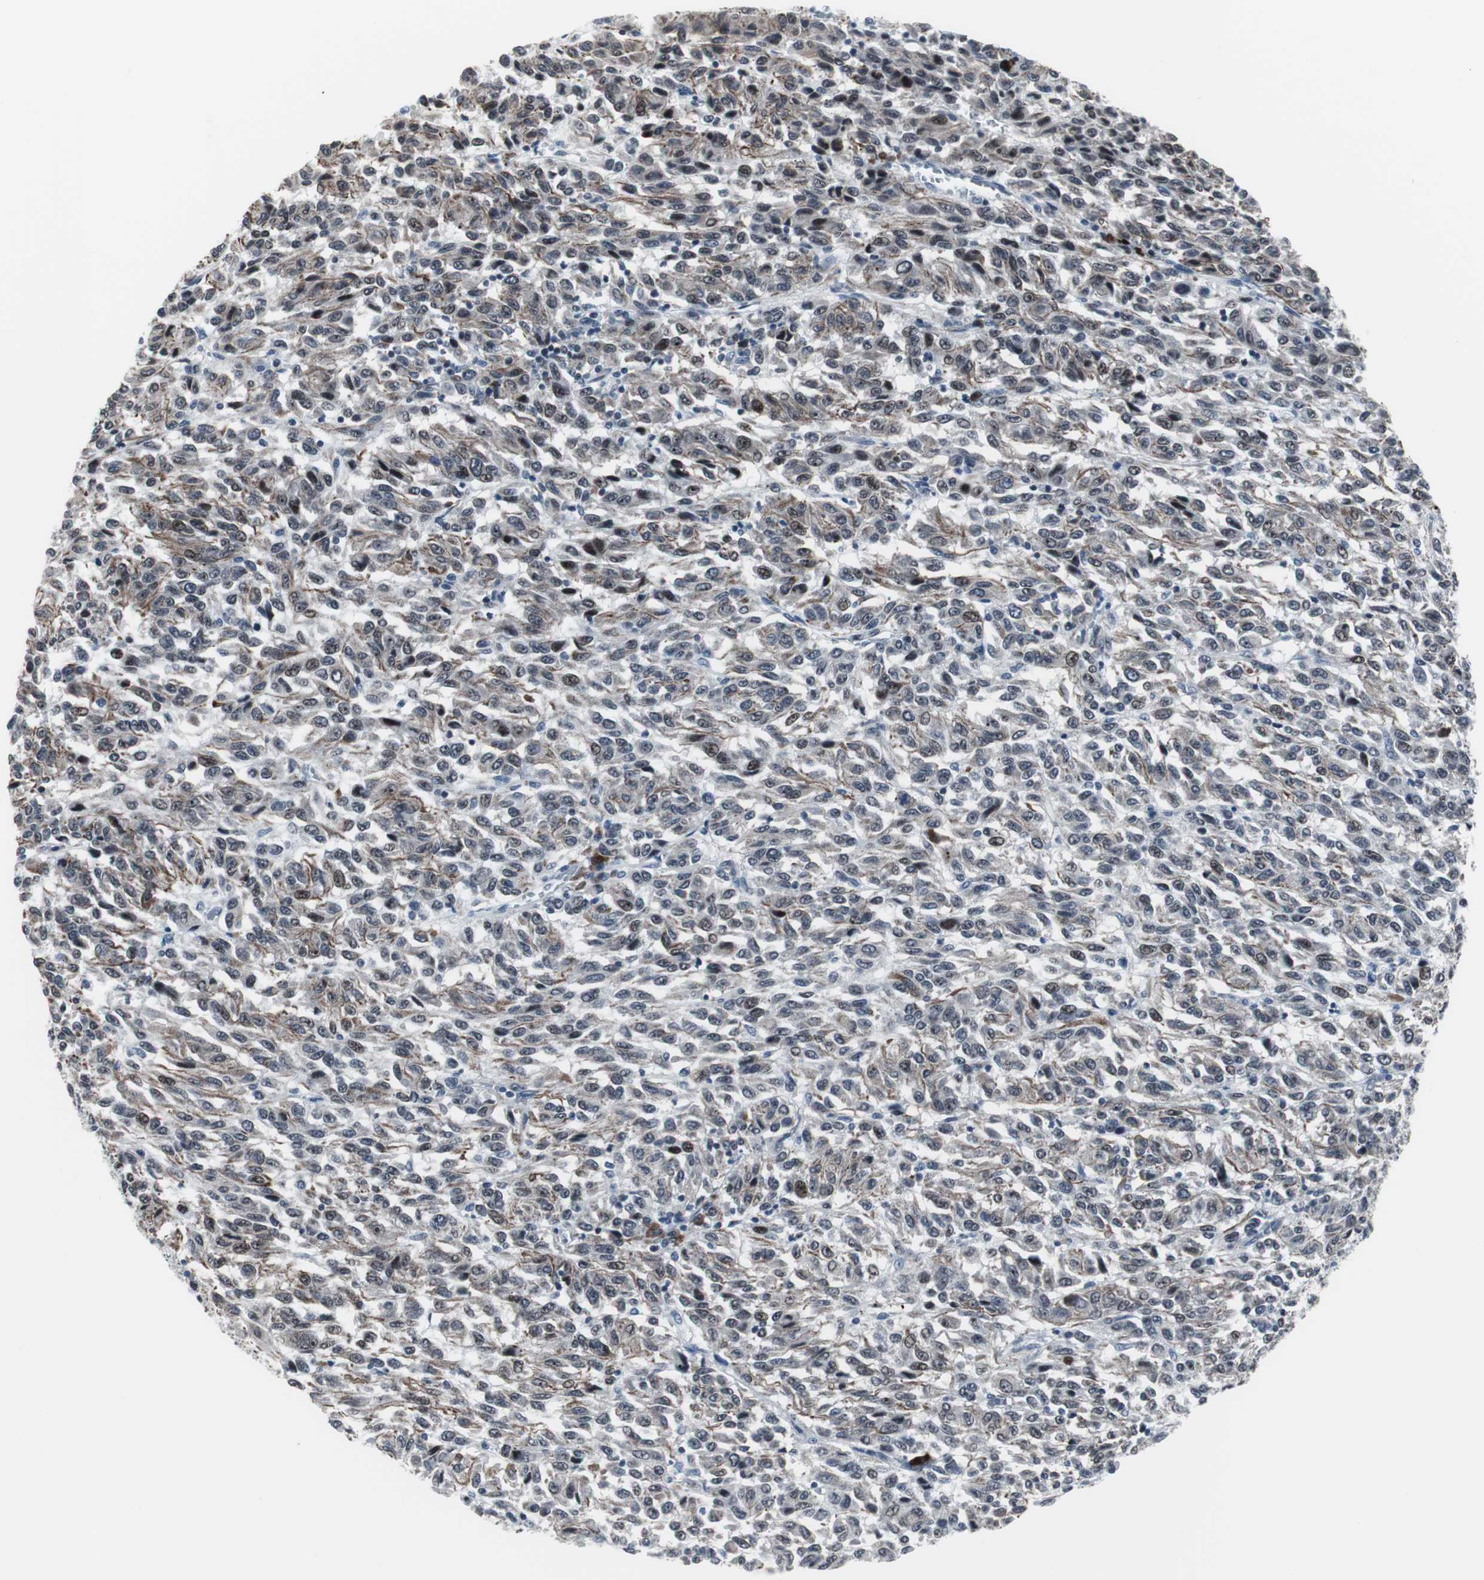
{"staining": {"intensity": "weak", "quantity": "25%-75%", "location": "cytoplasmic/membranous,nuclear"}, "tissue": "melanoma", "cell_type": "Tumor cells", "image_type": "cancer", "snomed": [{"axis": "morphology", "description": "Malignant melanoma, Metastatic site"}, {"axis": "topography", "description": "Lung"}], "caption": "Human malignant melanoma (metastatic site) stained with a protein marker demonstrates weak staining in tumor cells.", "gene": "DOK1", "patient": {"sex": "male", "age": 64}}